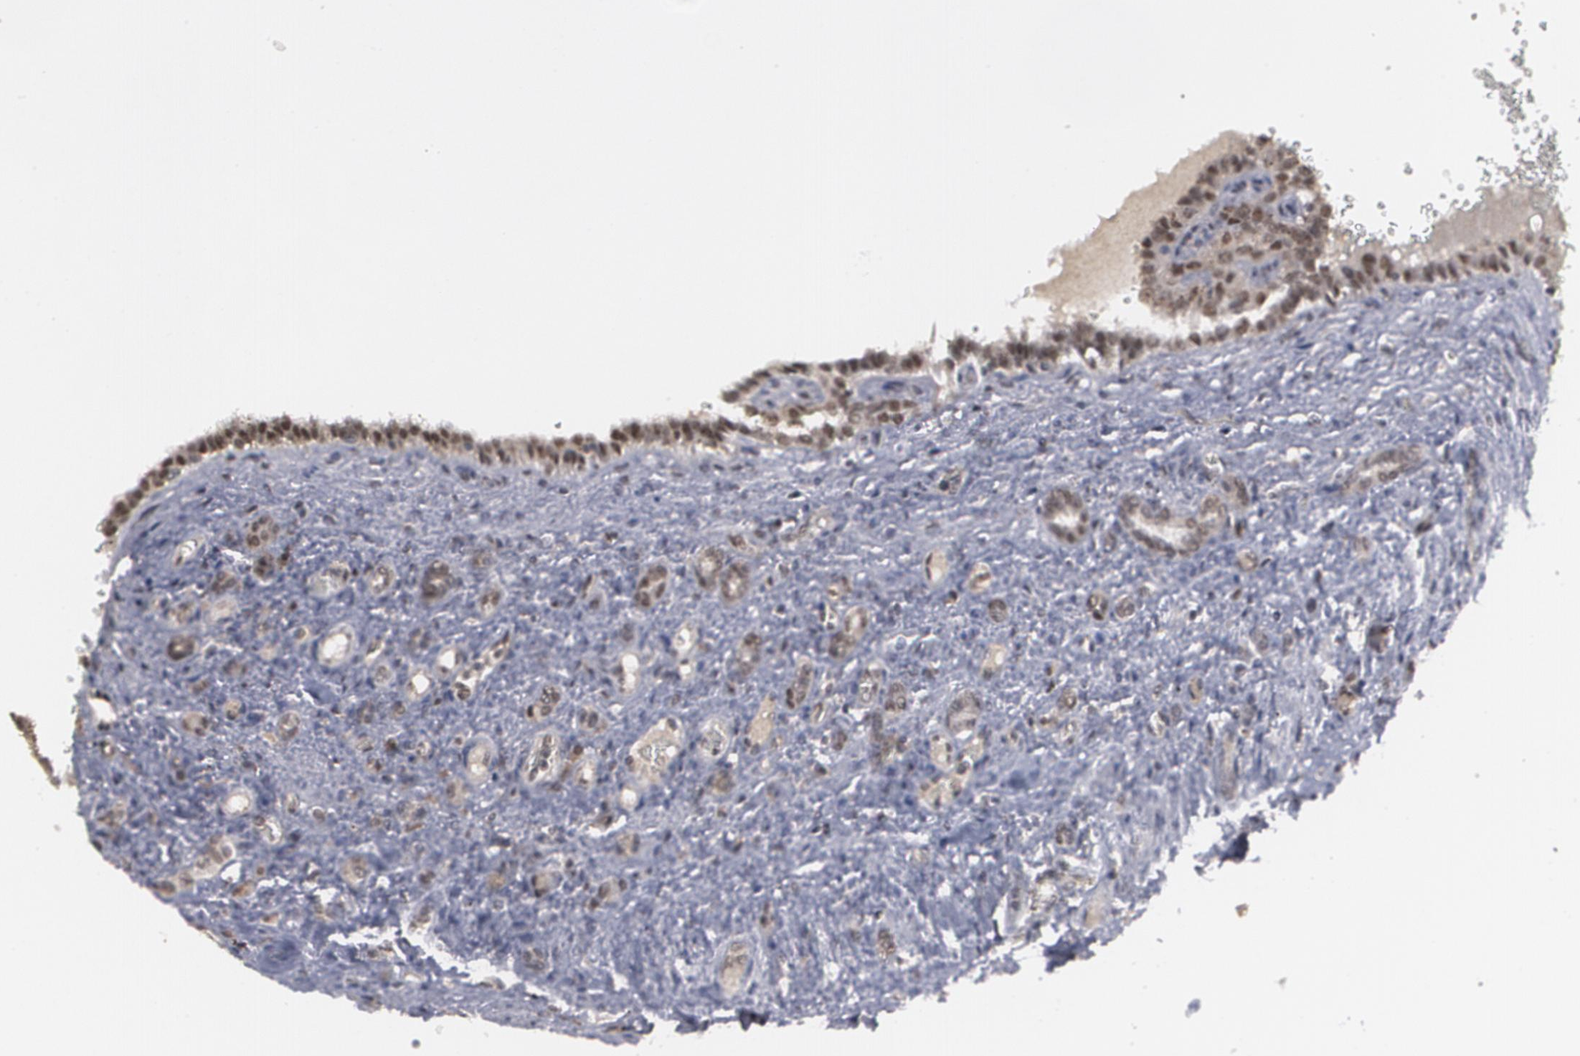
{"staining": {"intensity": "moderate", "quantity": ">75%", "location": "nuclear"}, "tissue": "renal cancer", "cell_type": "Tumor cells", "image_type": "cancer", "snomed": [{"axis": "morphology", "description": "Inflammation, NOS"}, {"axis": "morphology", "description": "Adenocarcinoma, NOS"}, {"axis": "topography", "description": "Kidney"}], "caption": "A brown stain labels moderate nuclear positivity of a protein in adenocarcinoma (renal) tumor cells.", "gene": "INTS6", "patient": {"sex": "male", "age": 68}}